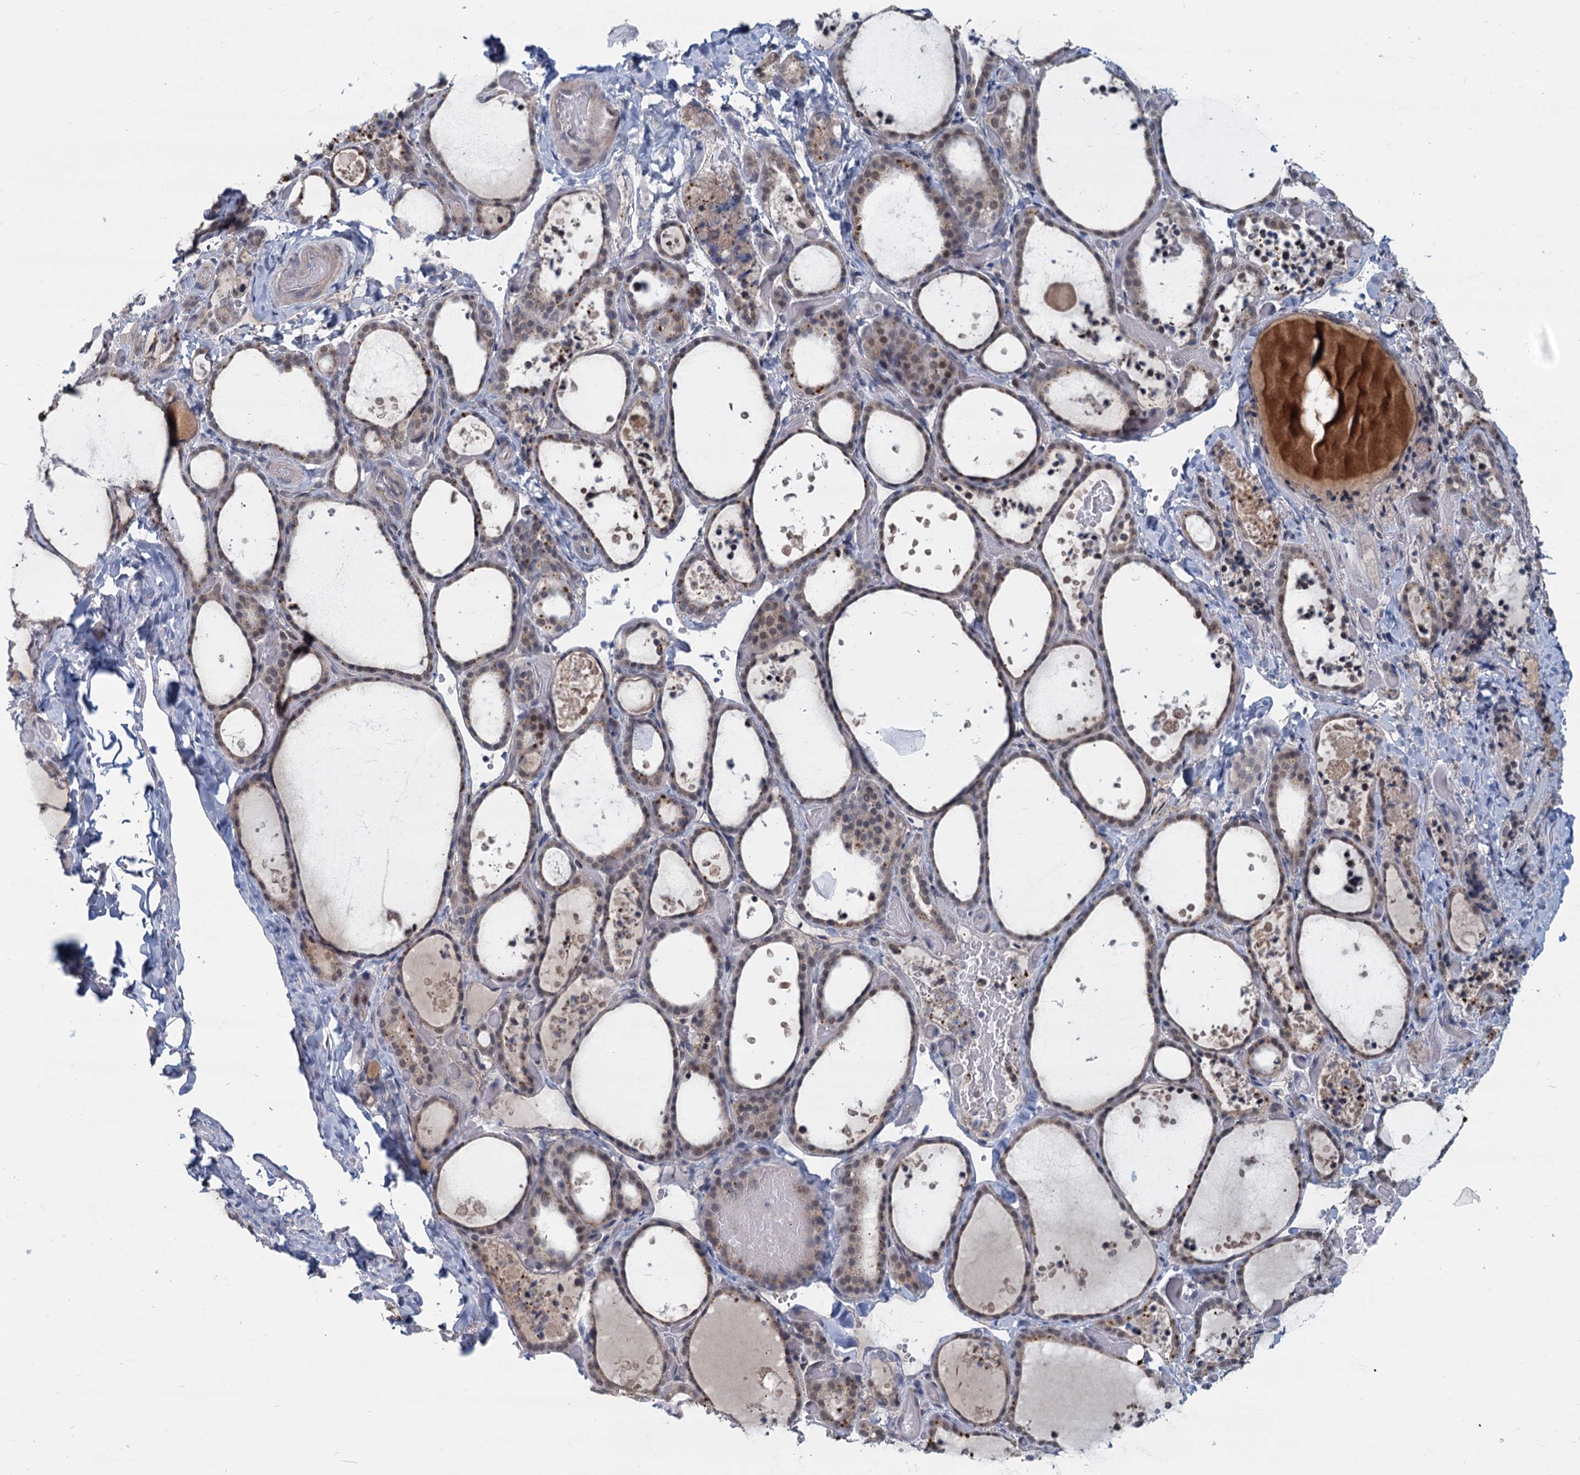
{"staining": {"intensity": "weak", "quantity": "<25%", "location": "nuclear"}, "tissue": "thyroid gland", "cell_type": "Glandular cells", "image_type": "normal", "snomed": [{"axis": "morphology", "description": "Normal tissue, NOS"}, {"axis": "topography", "description": "Thyroid gland"}], "caption": "The photomicrograph reveals no significant positivity in glandular cells of thyroid gland. (DAB immunohistochemistry with hematoxylin counter stain).", "gene": "STAP1", "patient": {"sex": "female", "age": 44}}